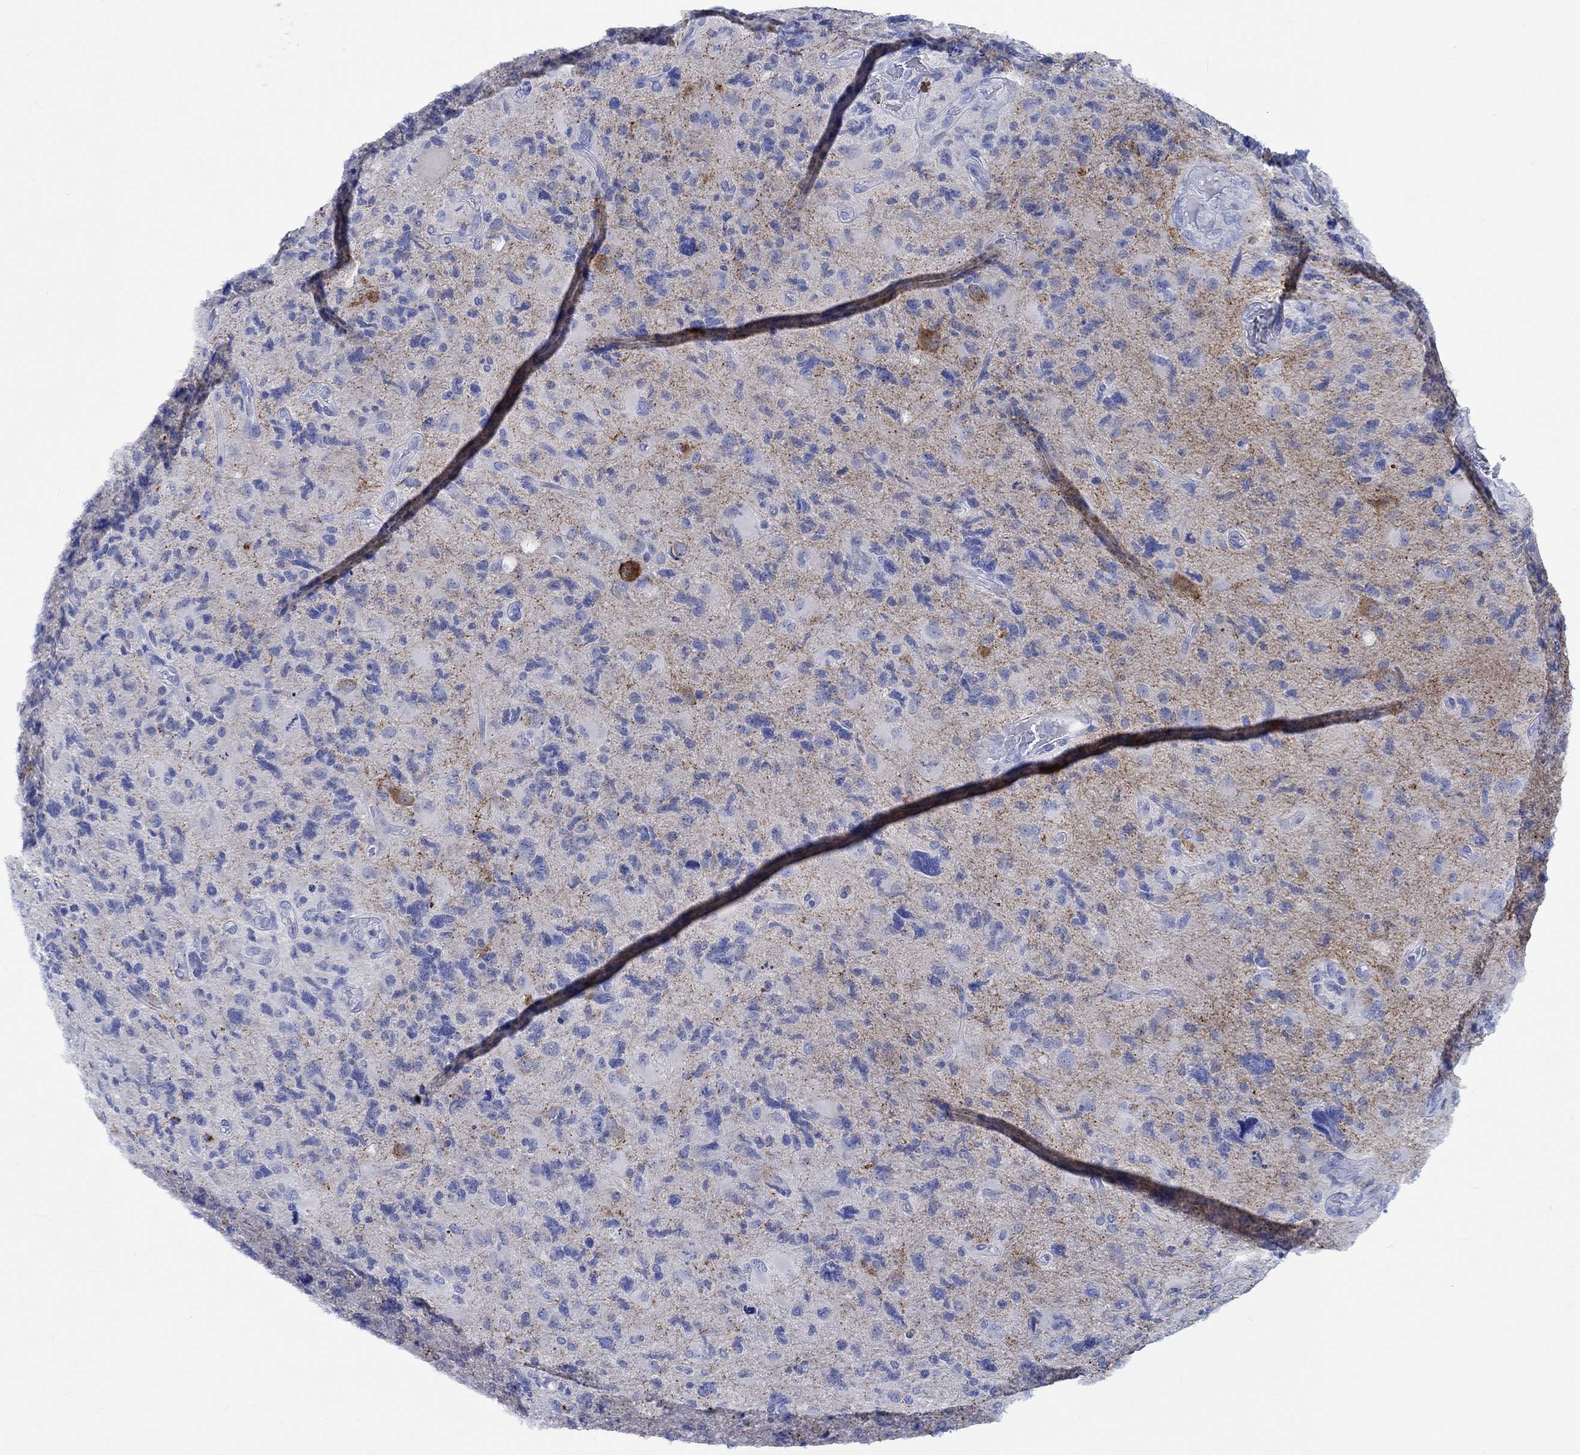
{"staining": {"intensity": "negative", "quantity": "none", "location": "none"}, "tissue": "glioma", "cell_type": "Tumor cells", "image_type": "cancer", "snomed": [{"axis": "morphology", "description": "Glioma, malignant, High grade"}, {"axis": "topography", "description": "Cerebral cortex"}], "caption": "High power microscopy micrograph of an IHC histopathology image of glioma, revealing no significant staining in tumor cells.", "gene": "PTPRN2", "patient": {"sex": "male", "age": 70}}